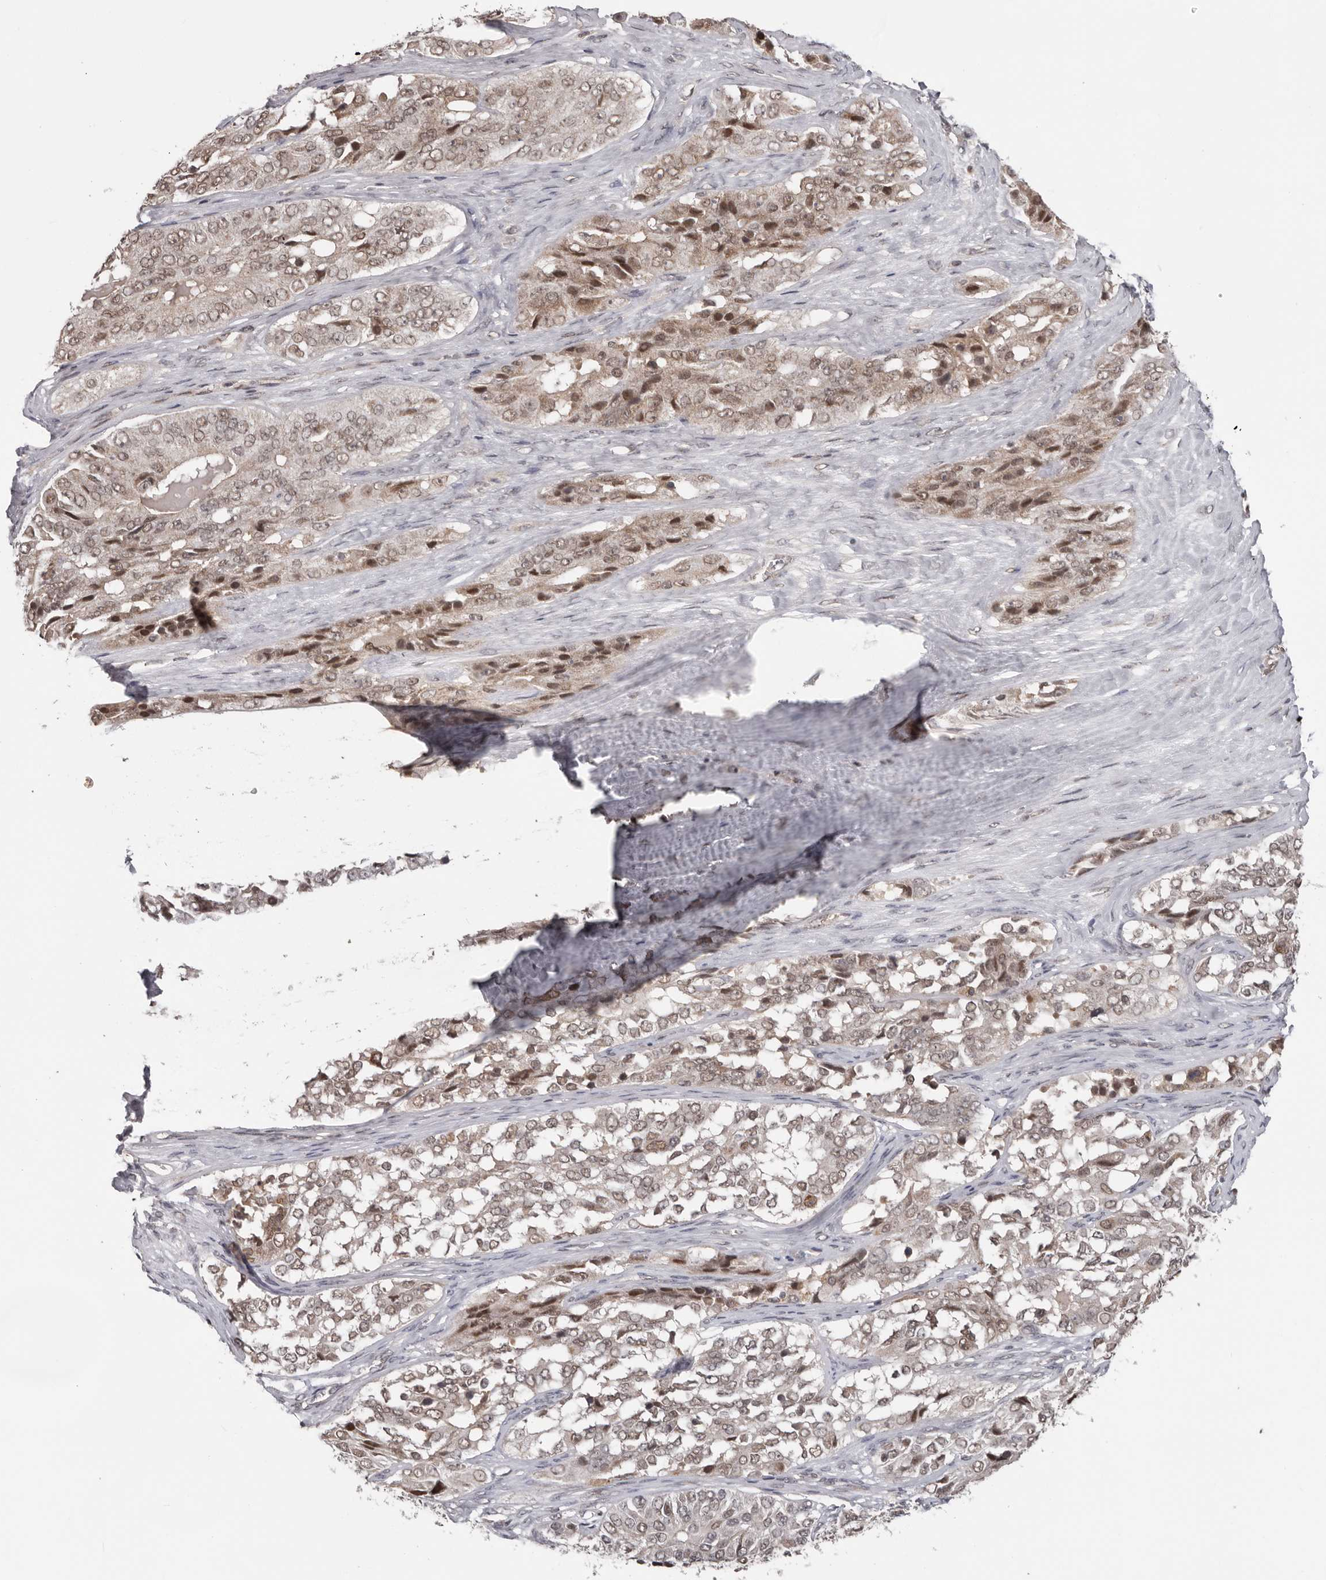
{"staining": {"intensity": "weak", "quantity": ">75%", "location": "cytoplasmic/membranous,nuclear"}, "tissue": "ovarian cancer", "cell_type": "Tumor cells", "image_type": "cancer", "snomed": [{"axis": "morphology", "description": "Carcinoma, endometroid"}, {"axis": "topography", "description": "Ovary"}], "caption": "Protein staining by IHC reveals weak cytoplasmic/membranous and nuclear staining in about >75% of tumor cells in ovarian endometroid carcinoma.", "gene": "MOGAT2", "patient": {"sex": "female", "age": 51}}